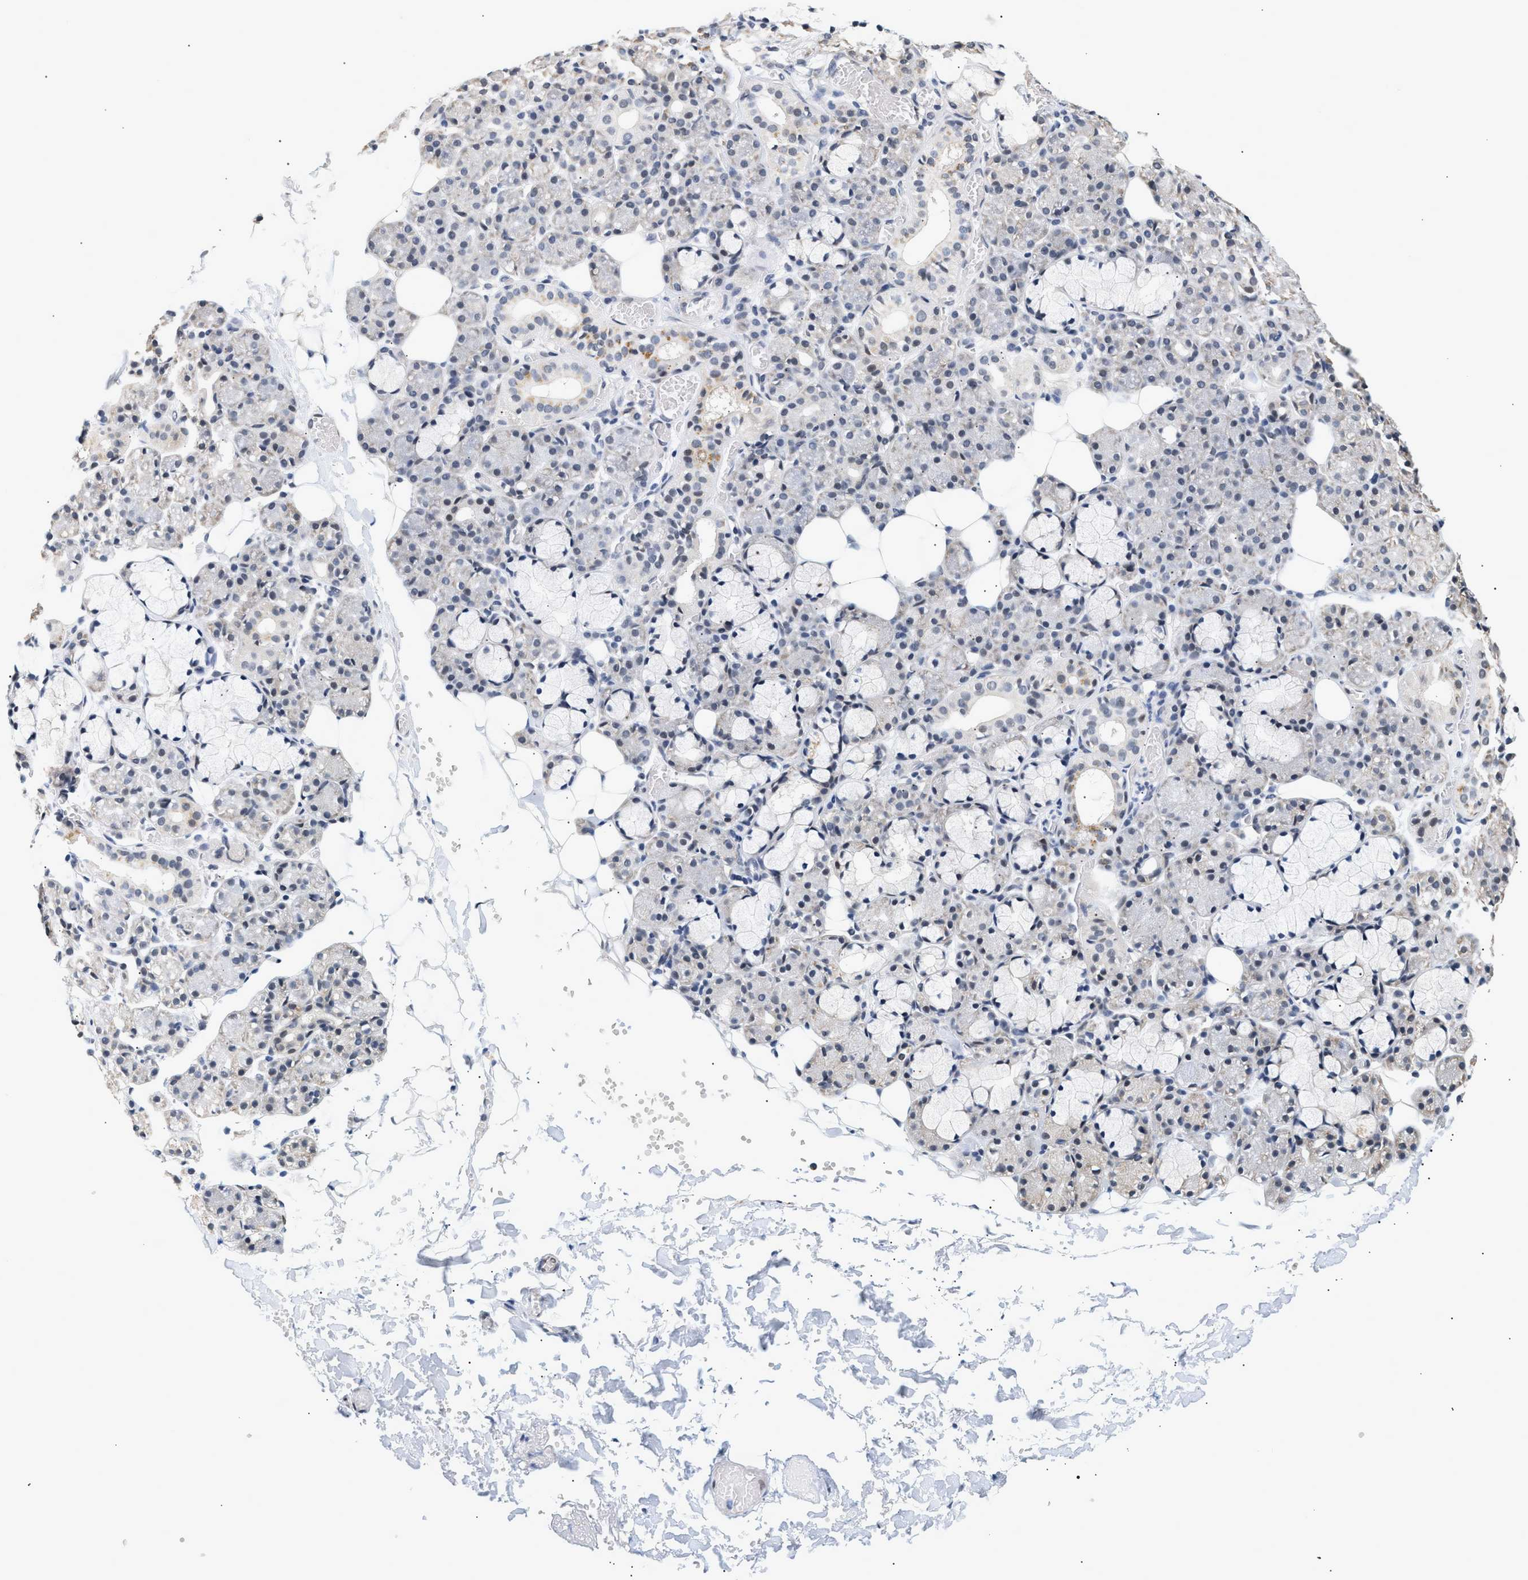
{"staining": {"intensity": "weak", "quantity": "<25%", "location": "cytoplasmic/membranous"}, "tissue": "salivary gland", "cell_type": "Glandular cells", "image_type": "normal", "snomed": [{"axis": "morphology", "description": "Normal tissue, NOS"}, {"axis": "topography", "description": "Salivary gland"}], "caption": "This is an IHC micrograph of benign human salivary gland. There is no staining in glandular cells.", "gene": "THOC1", "patient": {"sex": "male", "age": 63}}